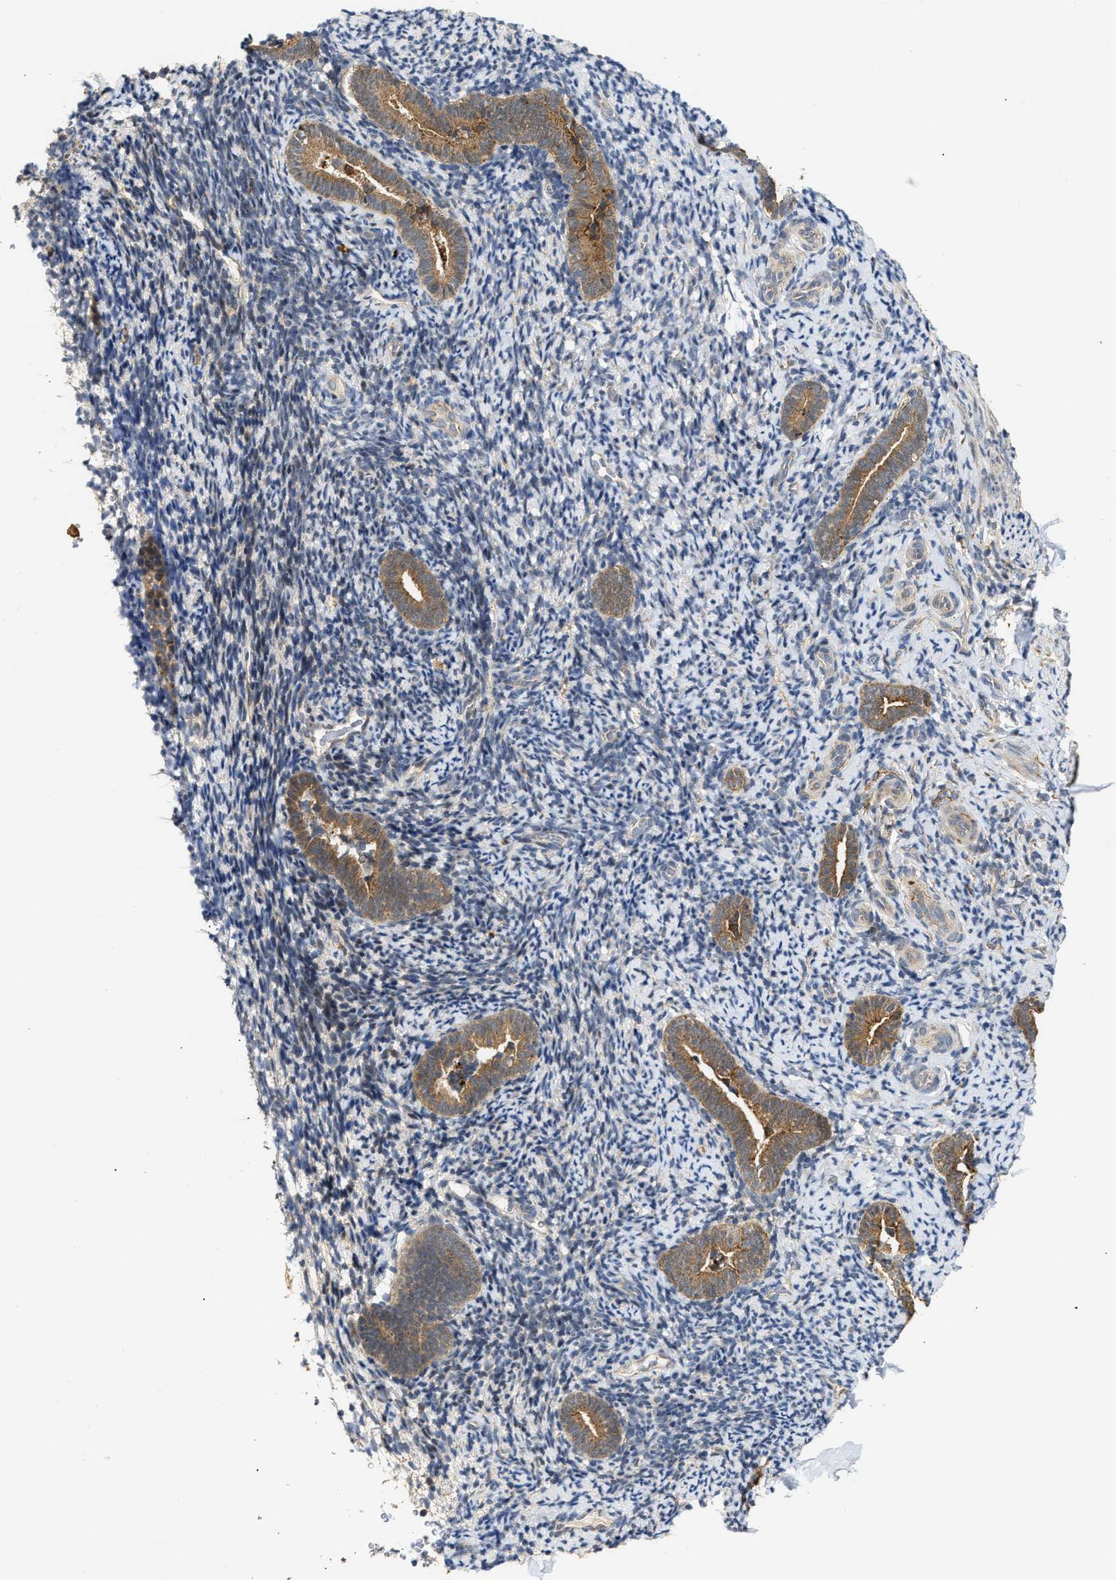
{"staining": {"intensity": "weak", "quantity": "<25%", "location": "cytoplasmic/membranous"}, "tissue": "endometrium", "cell_type": "Cells in endometrial stroma", "image_type": "normal", "snomed": [{"axis": "morphology", "description": "Normal tissue, NOS"}, {"axis": "topography", "description": "Endometrium"}], "caption": "The histopathology image shows no staining of cells in endometrial stroma in benign endometrium.", "gene": "EXTL2", "patient": {"sex": "female", "age": 51}}